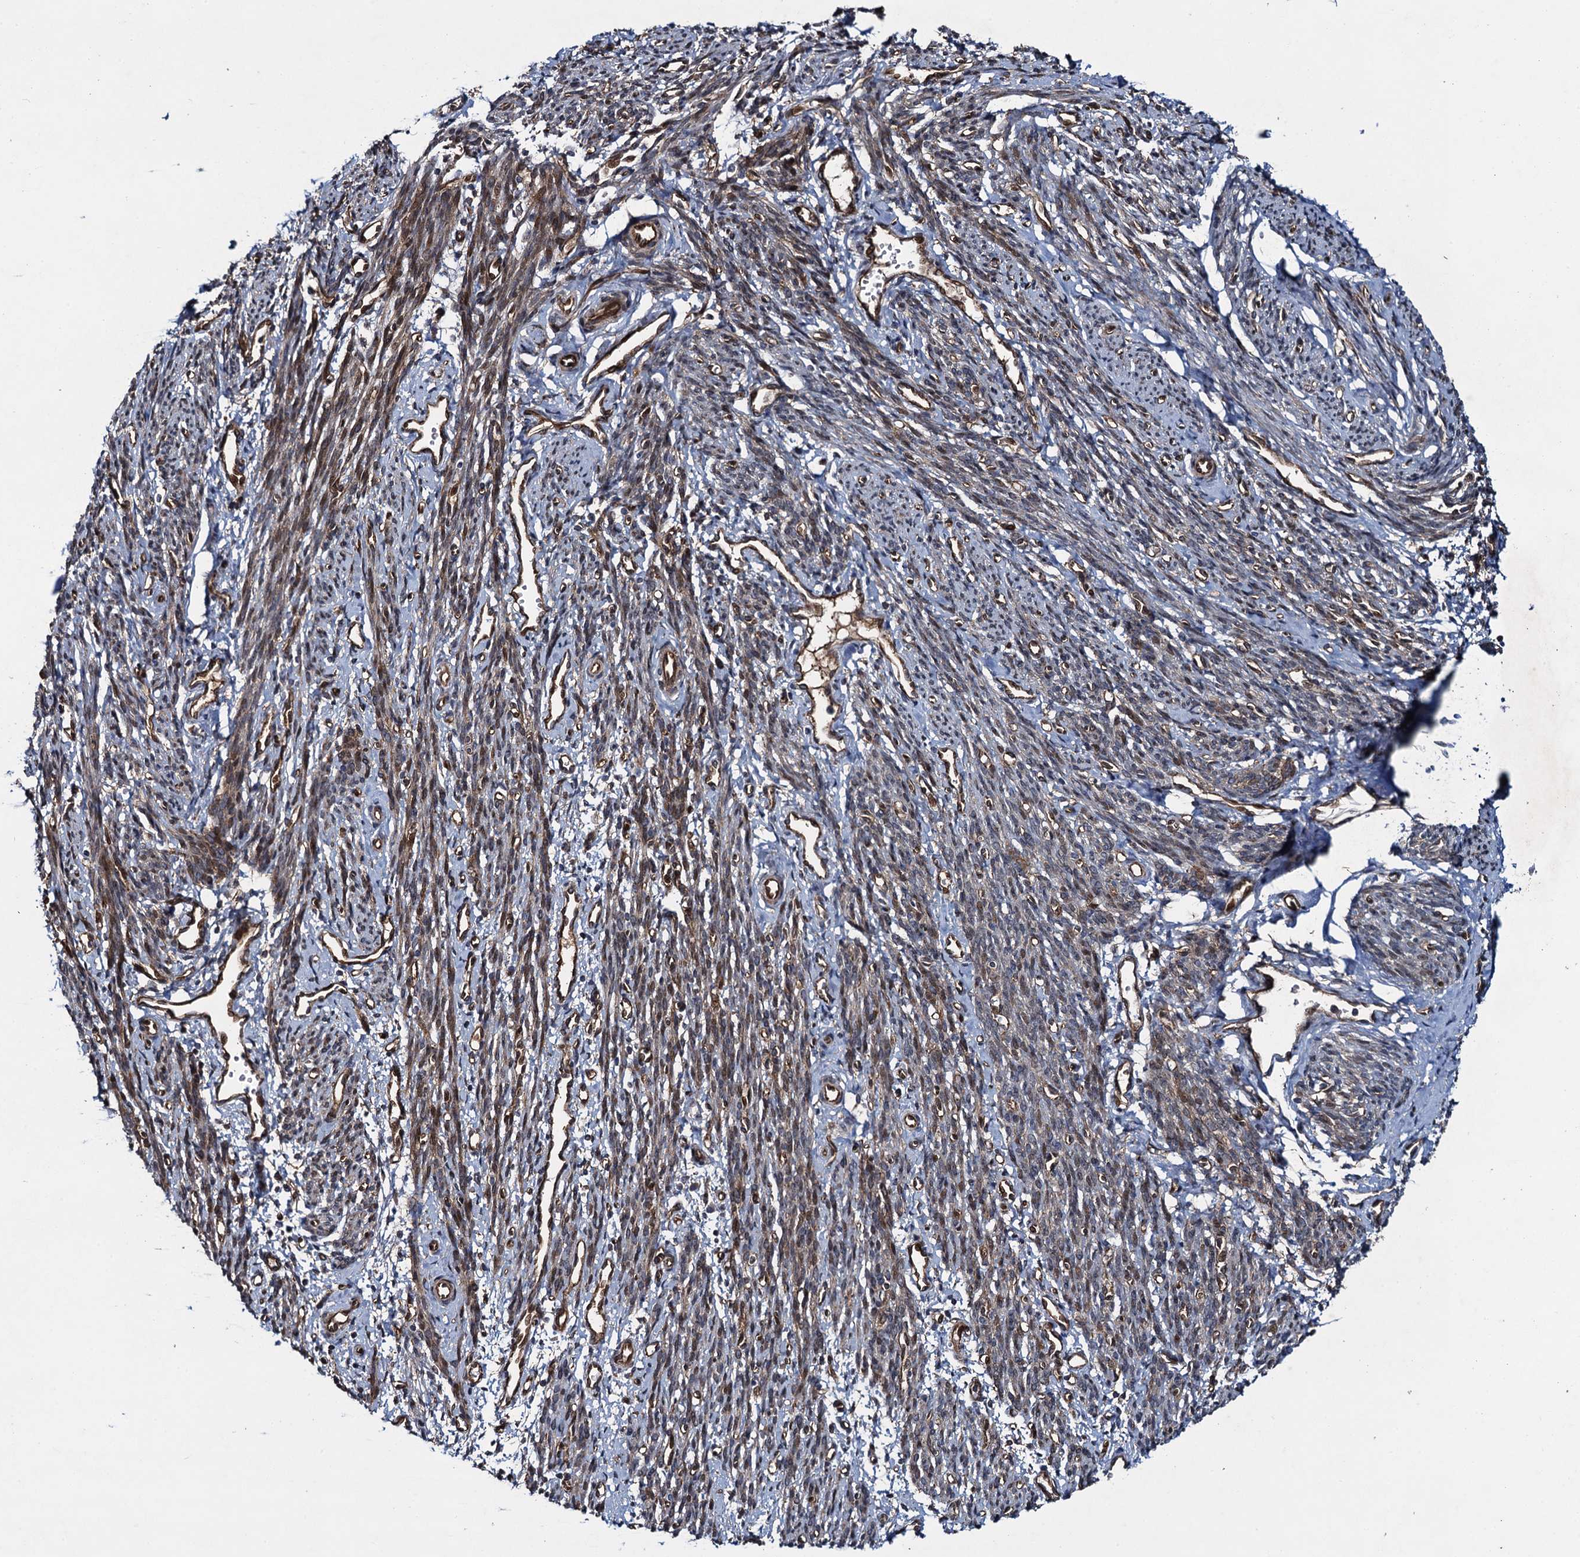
{"staining": {"intensity": "moderate", "quantity": ">75%", "location": "cytoplasmic/membranous,nuclear"}, "tissue": "smooth muscle", "cell_type": "Smooth muscle cells", "image_type": "normal", "snomed": [{"axis": "morphology", "description": "Normal tissue, NOS"}, {"axis": "topography", "description": "Smooth muscle"}, {"axis": "topography", "description": "Uterus"}], "caption": "Unremarkable smooth muscle was stained to show a protein in brown. There is medium levels of moderate cytoplasmic/membranous,nuclear expression in approximately >75% of smooth muscle cells. (DAB (3,3'-diaminobenzidine) IHC with brightfield microscopy, high magnification).", "gene": "RHOBTB1", "patient": {"sex": "female", "age": 59}}